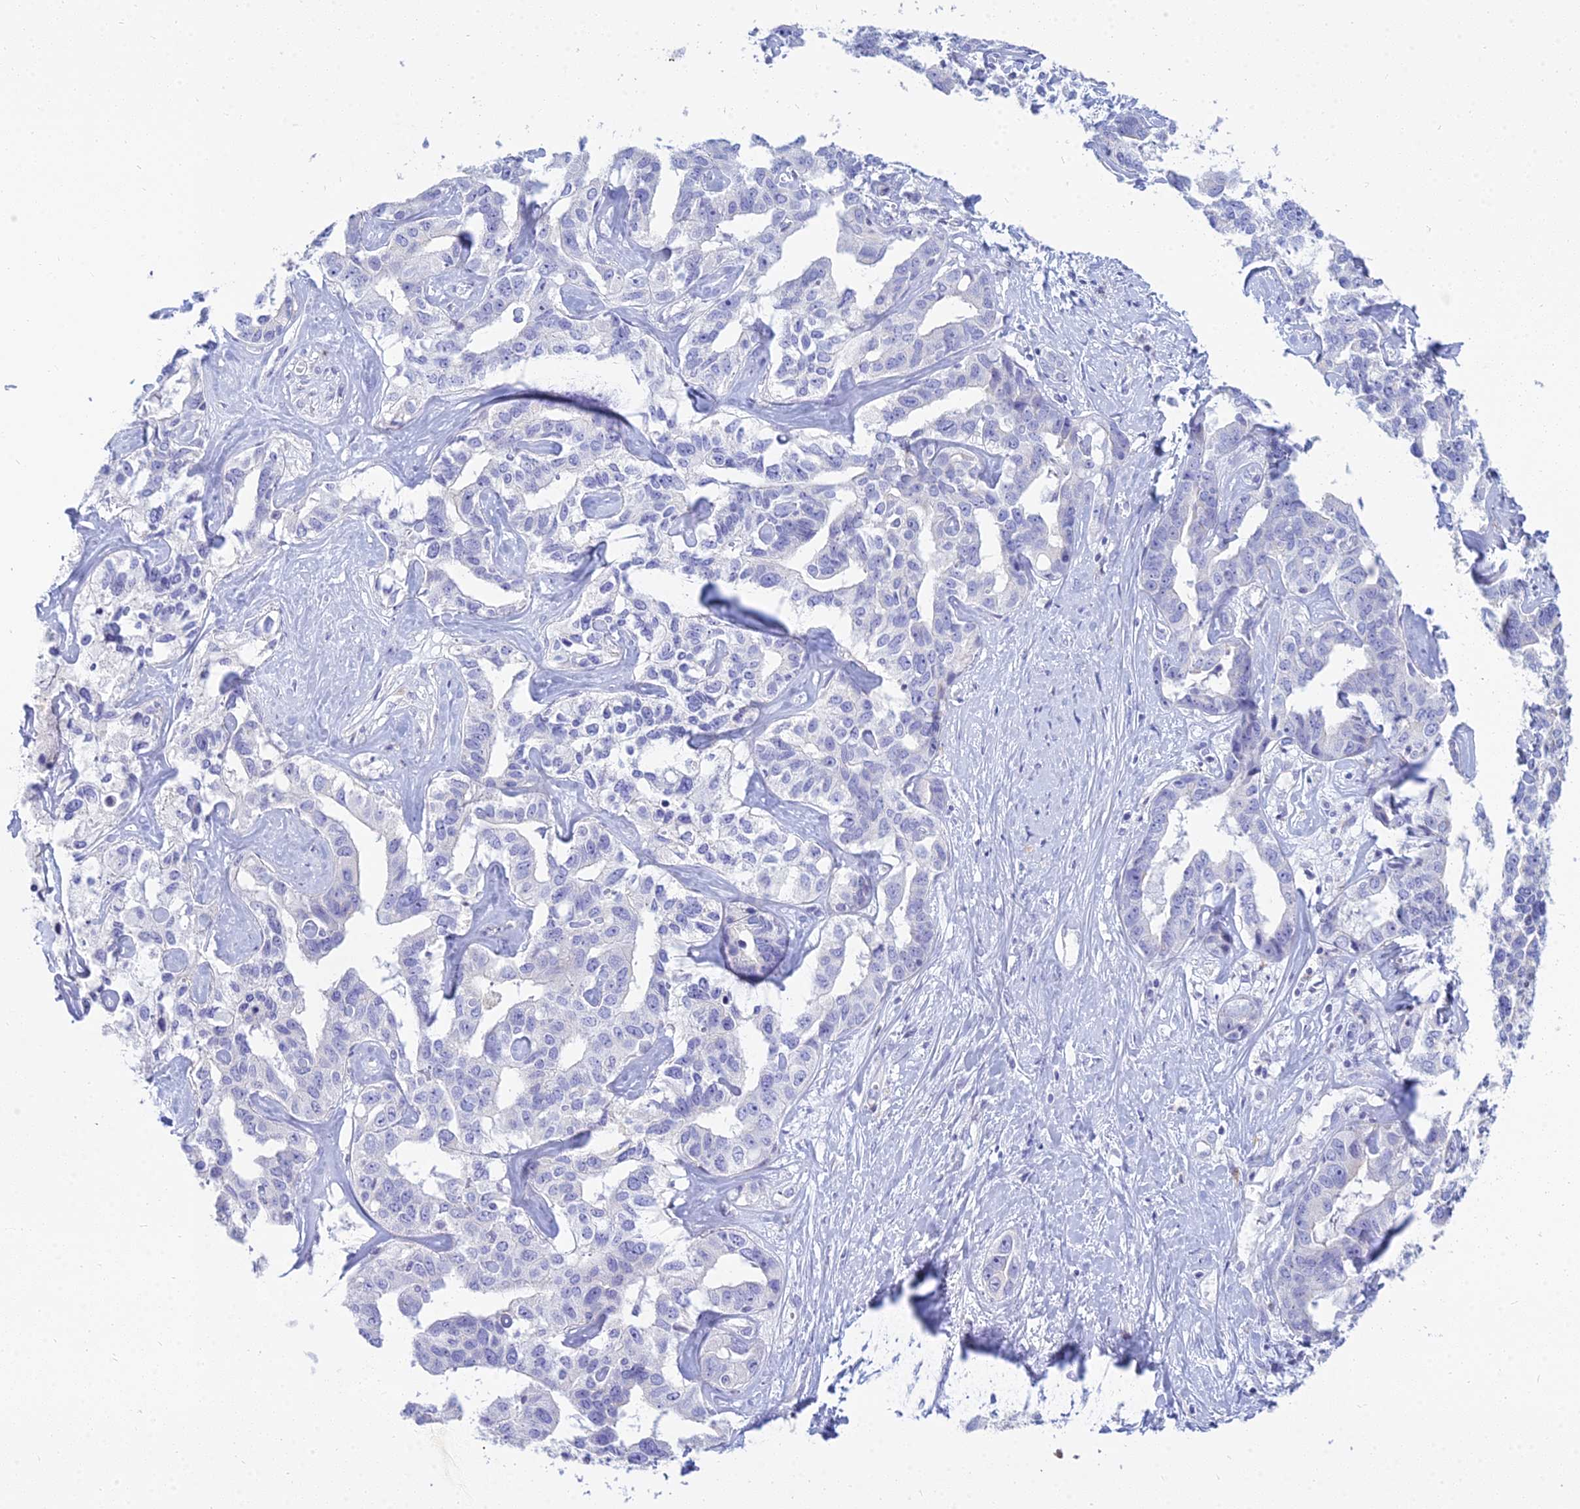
{"staining": {"intensity": "negative", "quantity": "none", "location": "none"}, "tissue": "liver cancer", "cell_type": "Tumor cells", "image_type": "cancer", "snomed": [{"axis": "morphology", "description": "Cholangiocarcinoma"}, {"axis": "topography", "description": "Liver"}], "caption": "Tumor cells are negative for brown protein staining in liver cancer (cholangiocarcinoma).", "gene": "SMIM24", "patient": {"sex": "male", "age": 59}}